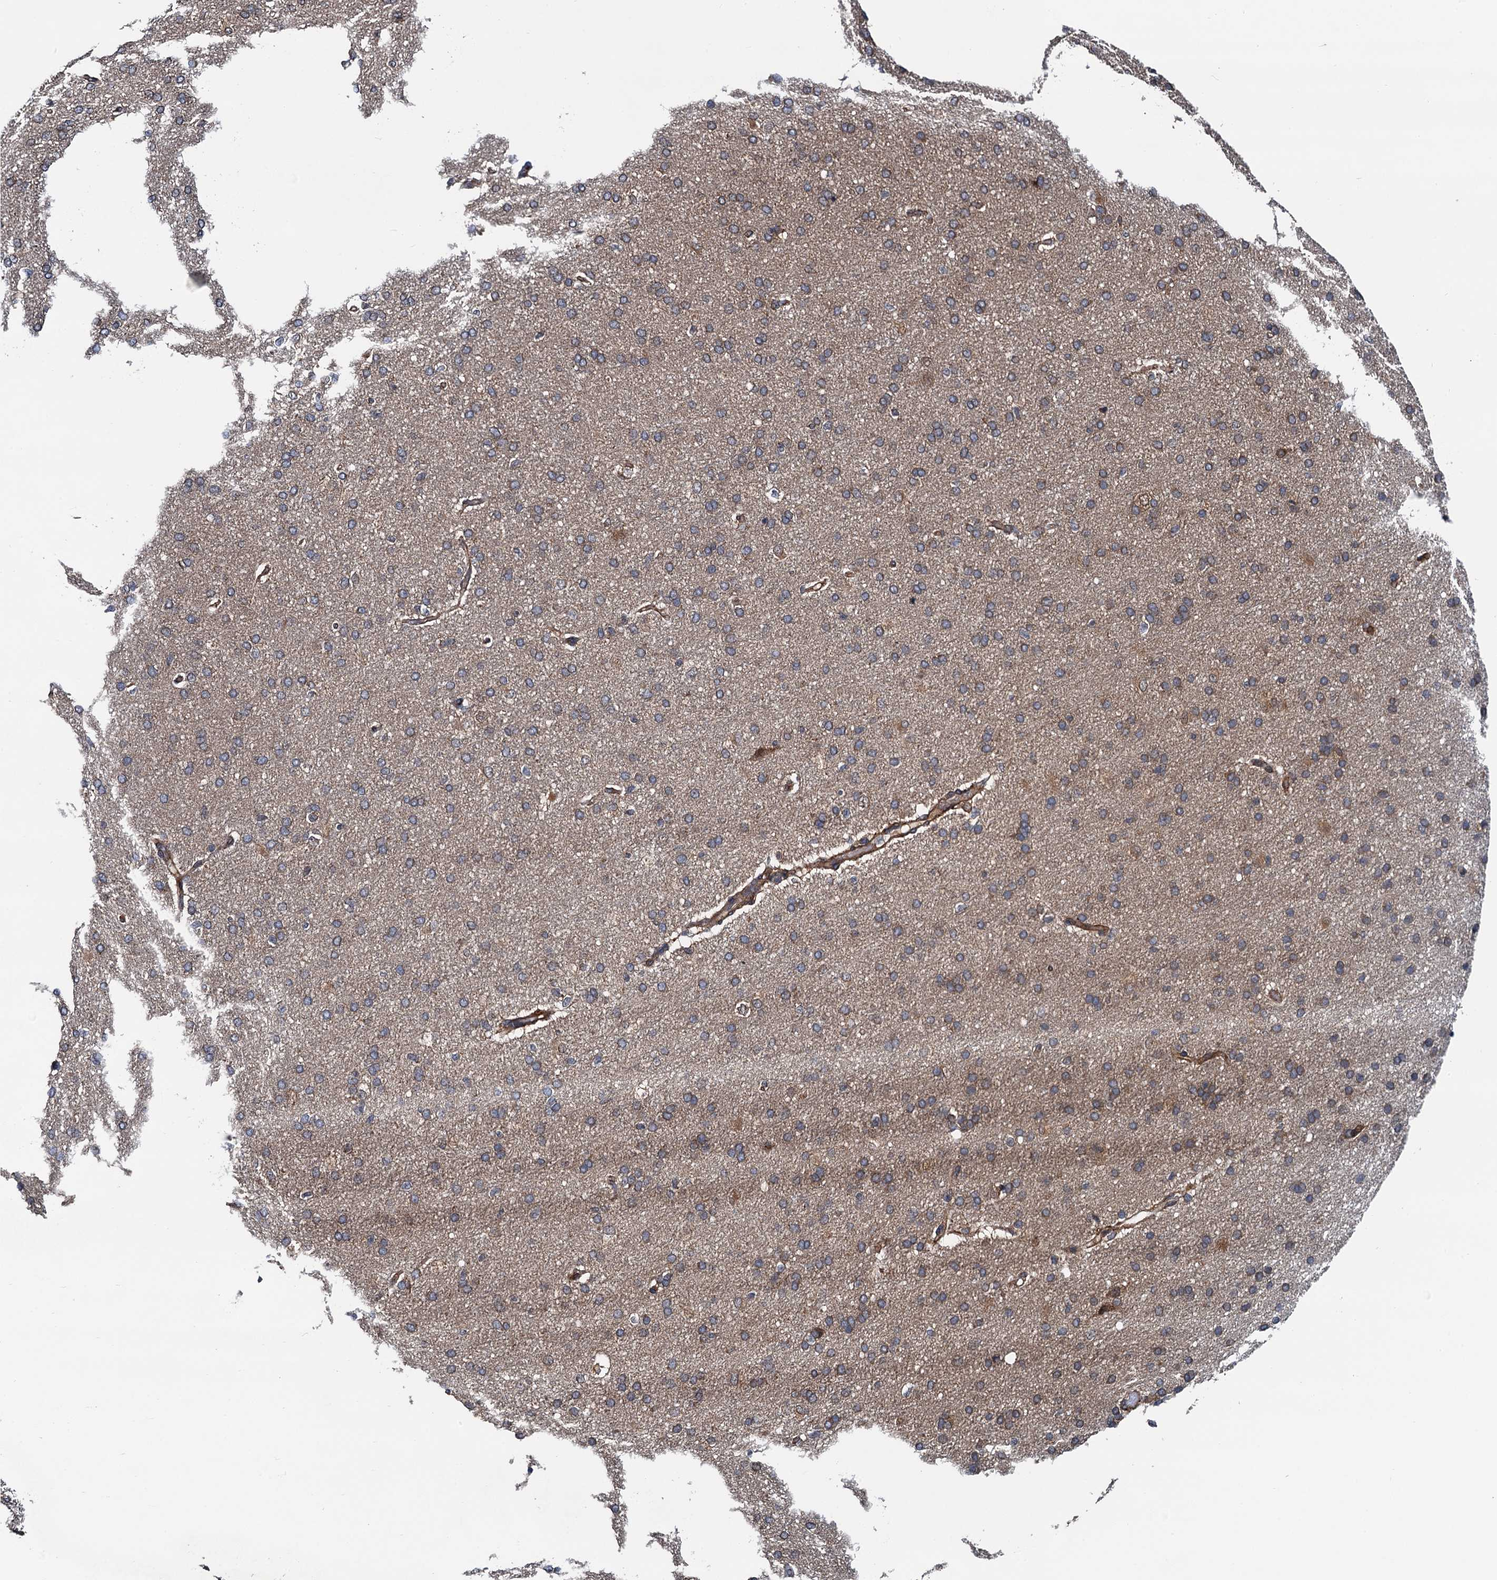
{"staining": {"intensity": "moderate", "quantity": ">75%", "location": "cytoplasmic/membranous"}, "tissue": "cerebral cortex", "cell_type": "Endothelial cells", "image_type": "normal", "snomed": [{"axis": "morphology", "description": "Normal tissue, NOS"}, {"axis": "topography", "description": "Cerebral cortex"}], "caption": "High-power microscopy captured an immunohistochemistry (IHC) histopathology image of normal cerebral cortex, revealing moderate cytoplasmic/membranous staining in approximately >75% of endothelial cells. (DAB (3,3'-diaminobenzidine) = brown stain, brightfield microscopy at high magnification).", "gene": "AAGAB", "patient": {"sex": "male", "age": 62}}